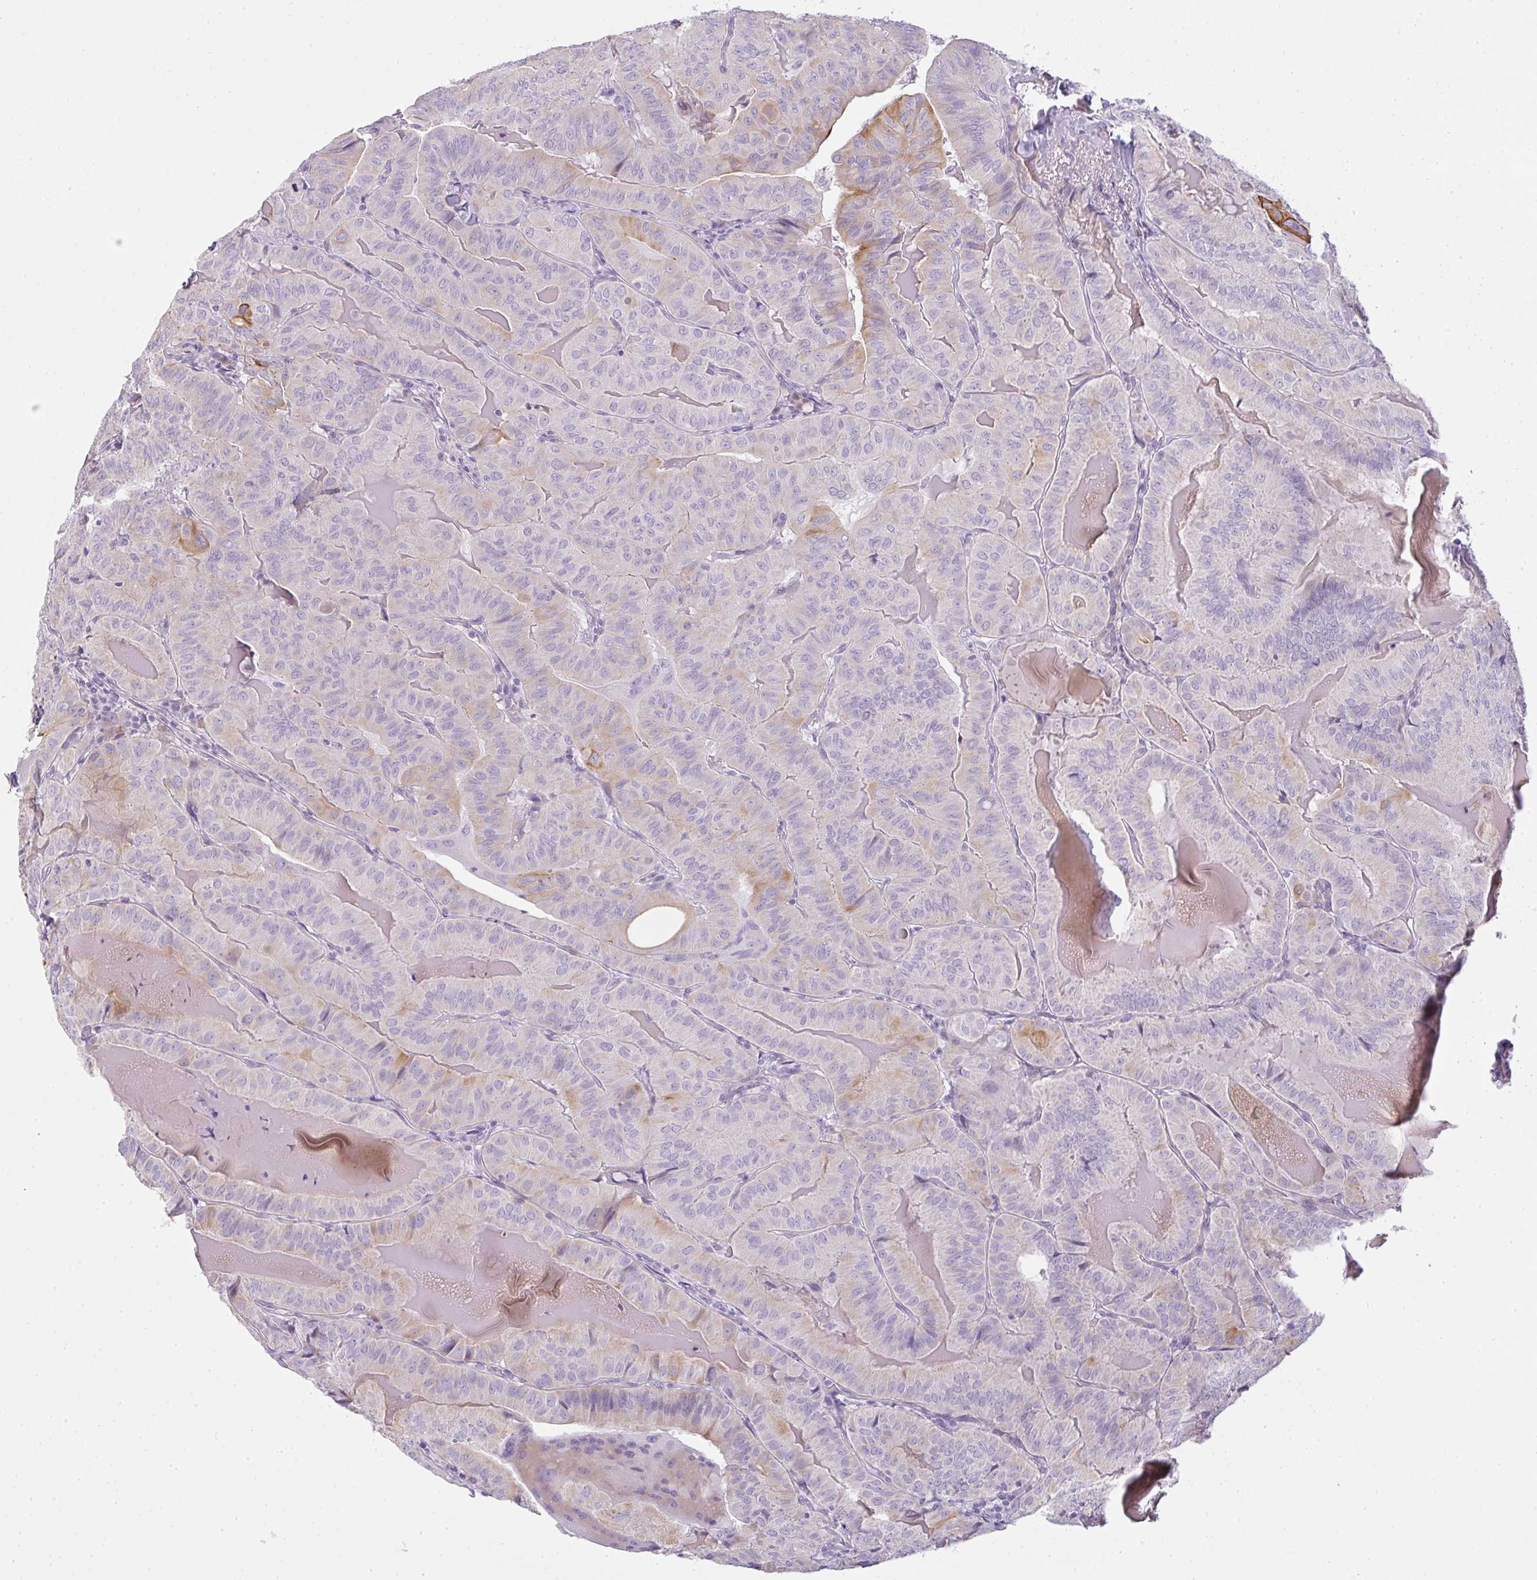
{"staining": {"intensity": "moderate", "quantity": "<25%", "location": "cytoplasmic/membranous"}, "tissue": "thyroid cancer", "cell_type": "Tumor cells", "image_type": "cancer", "snomed": [{"axis": "morphology", "description": "Papillary adenocarcinoma, NOS"}, {"axis": "topography", "description": "Thyroid gland"}], "caption": "Protein expression analysis of thyroid cancer (papillary adenocarcinoma) reveals moderate cytoplasmic/membranous staining in about <25% of tumor cells. Immunohistochemistry stains the protein of interest in brown and the nuclei are stained blue.", "gene": "SIRPB2", "patient": {"sex": "female", "age": 68}}